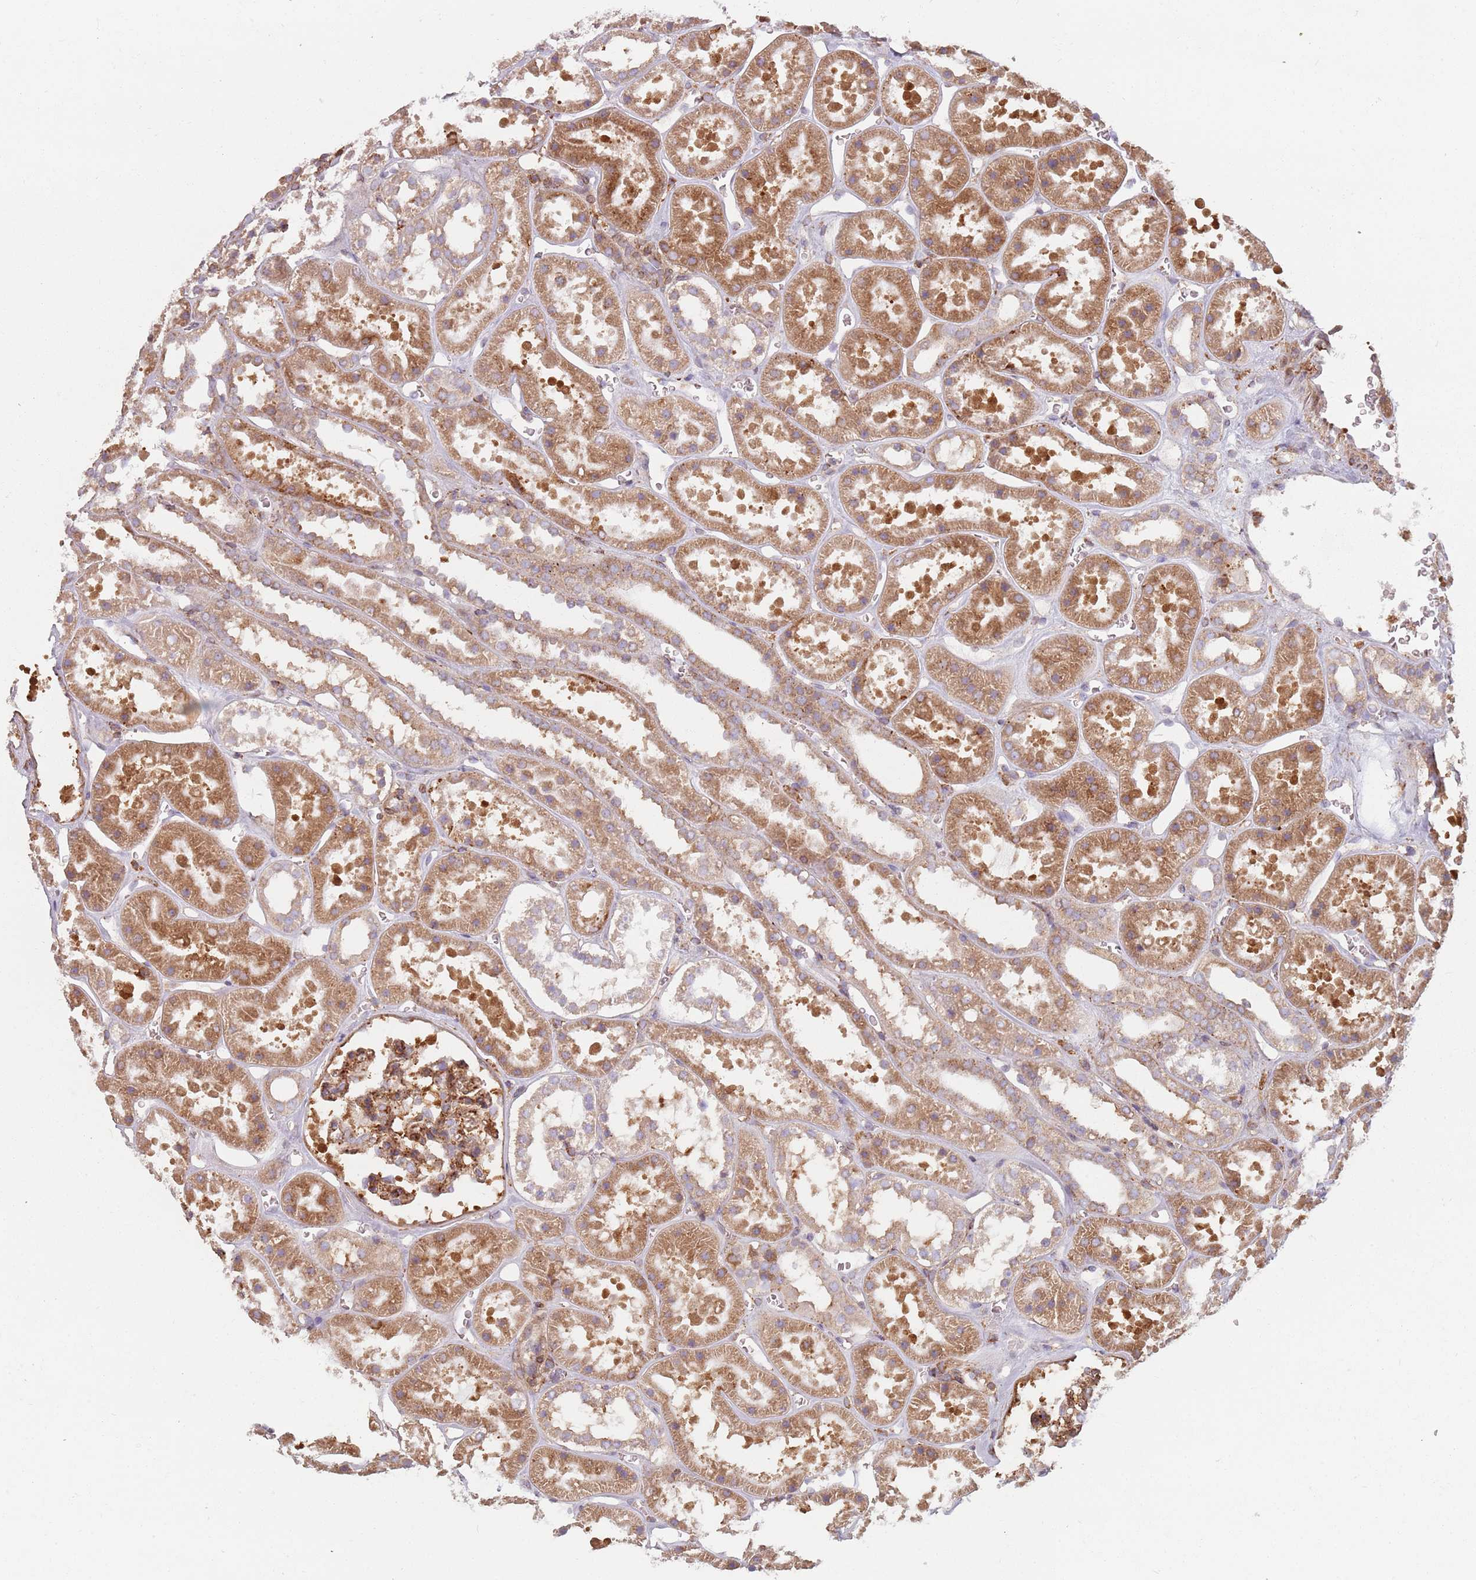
{"staining": {"intensity": "moderate", "quantity": ">75%", "location": "cytoplasmic/membranous"}, "tissue": "kidney", "cell_type": "Cells in glomeruli", "image_type": "normal", "snomed": [{"axis": "morphology", "description": "Normal tissue, NOS"}, {"axis": "topography", "description": "Kidney"}], "caption": "Kidney stained with DAB IHC demonstrates medium levels of moderate cytoplasmic/membranous positivity in about >75% of cells in glomeruli. The staining was performed using DAB to visualize the protein expression in brown, while the nuclei were stained in blue with hematoxylin (Magnification: 20x).", "gene": "TPD52L2", "patient": {"sex": "female", "age": 41}}